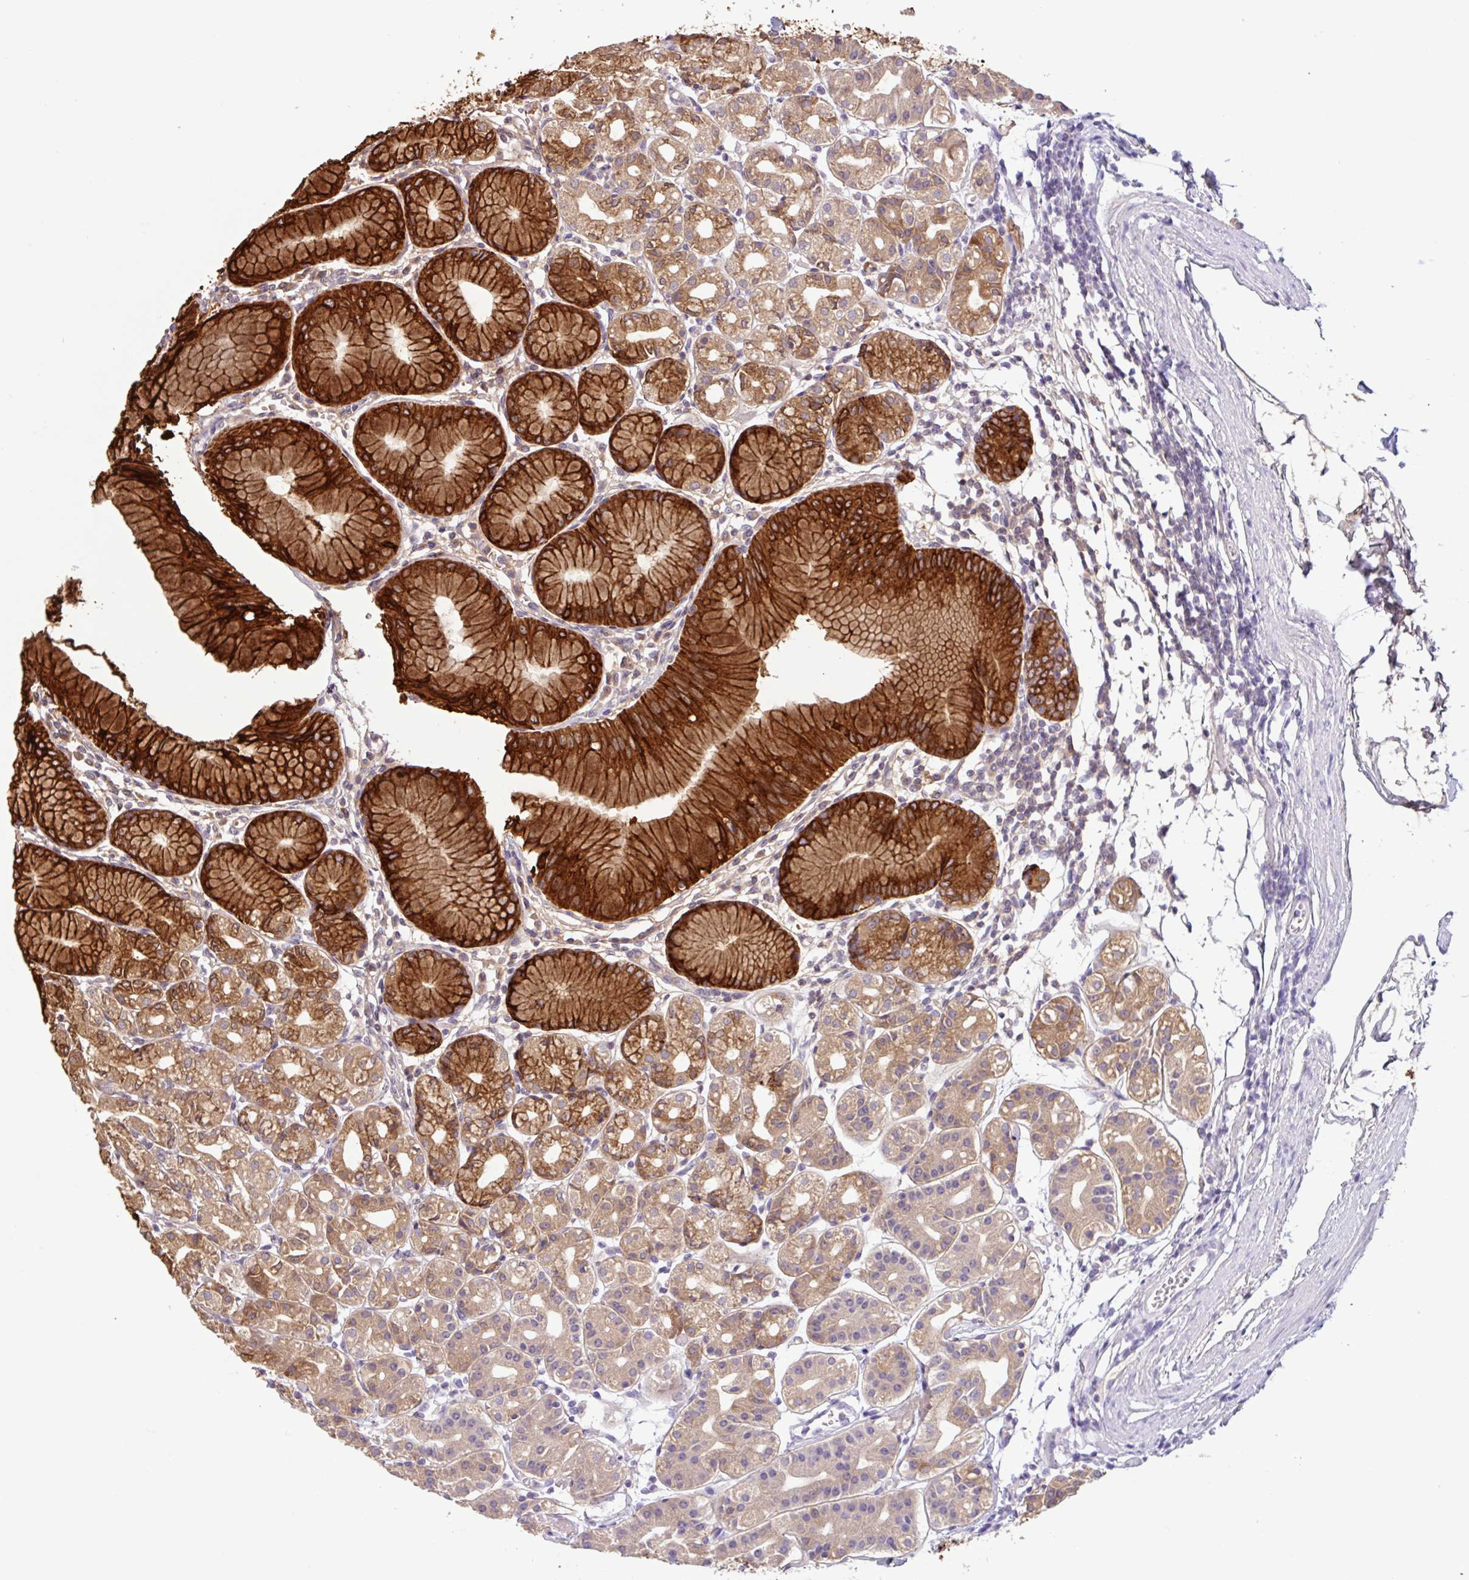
{"staining": {"intensity": "strong", "quantity": "25%-75%", "location": "cytoplasmic/membranous"}, "tissue": "stomach", "cell_type": "Glandular cells", "image_type": "normal", "snomed": [{"axis": "morphology", "description": "Normal tissue, NOS"}, {"axis": "topography", "description": "Stomach"}], "caption": "Strong cytoplasmic/membranous expression is present in about 25%-75% of glandular cells in normal stomach.", "gene": "CTSE", "patient": {"sex": "female", "age": 57}}